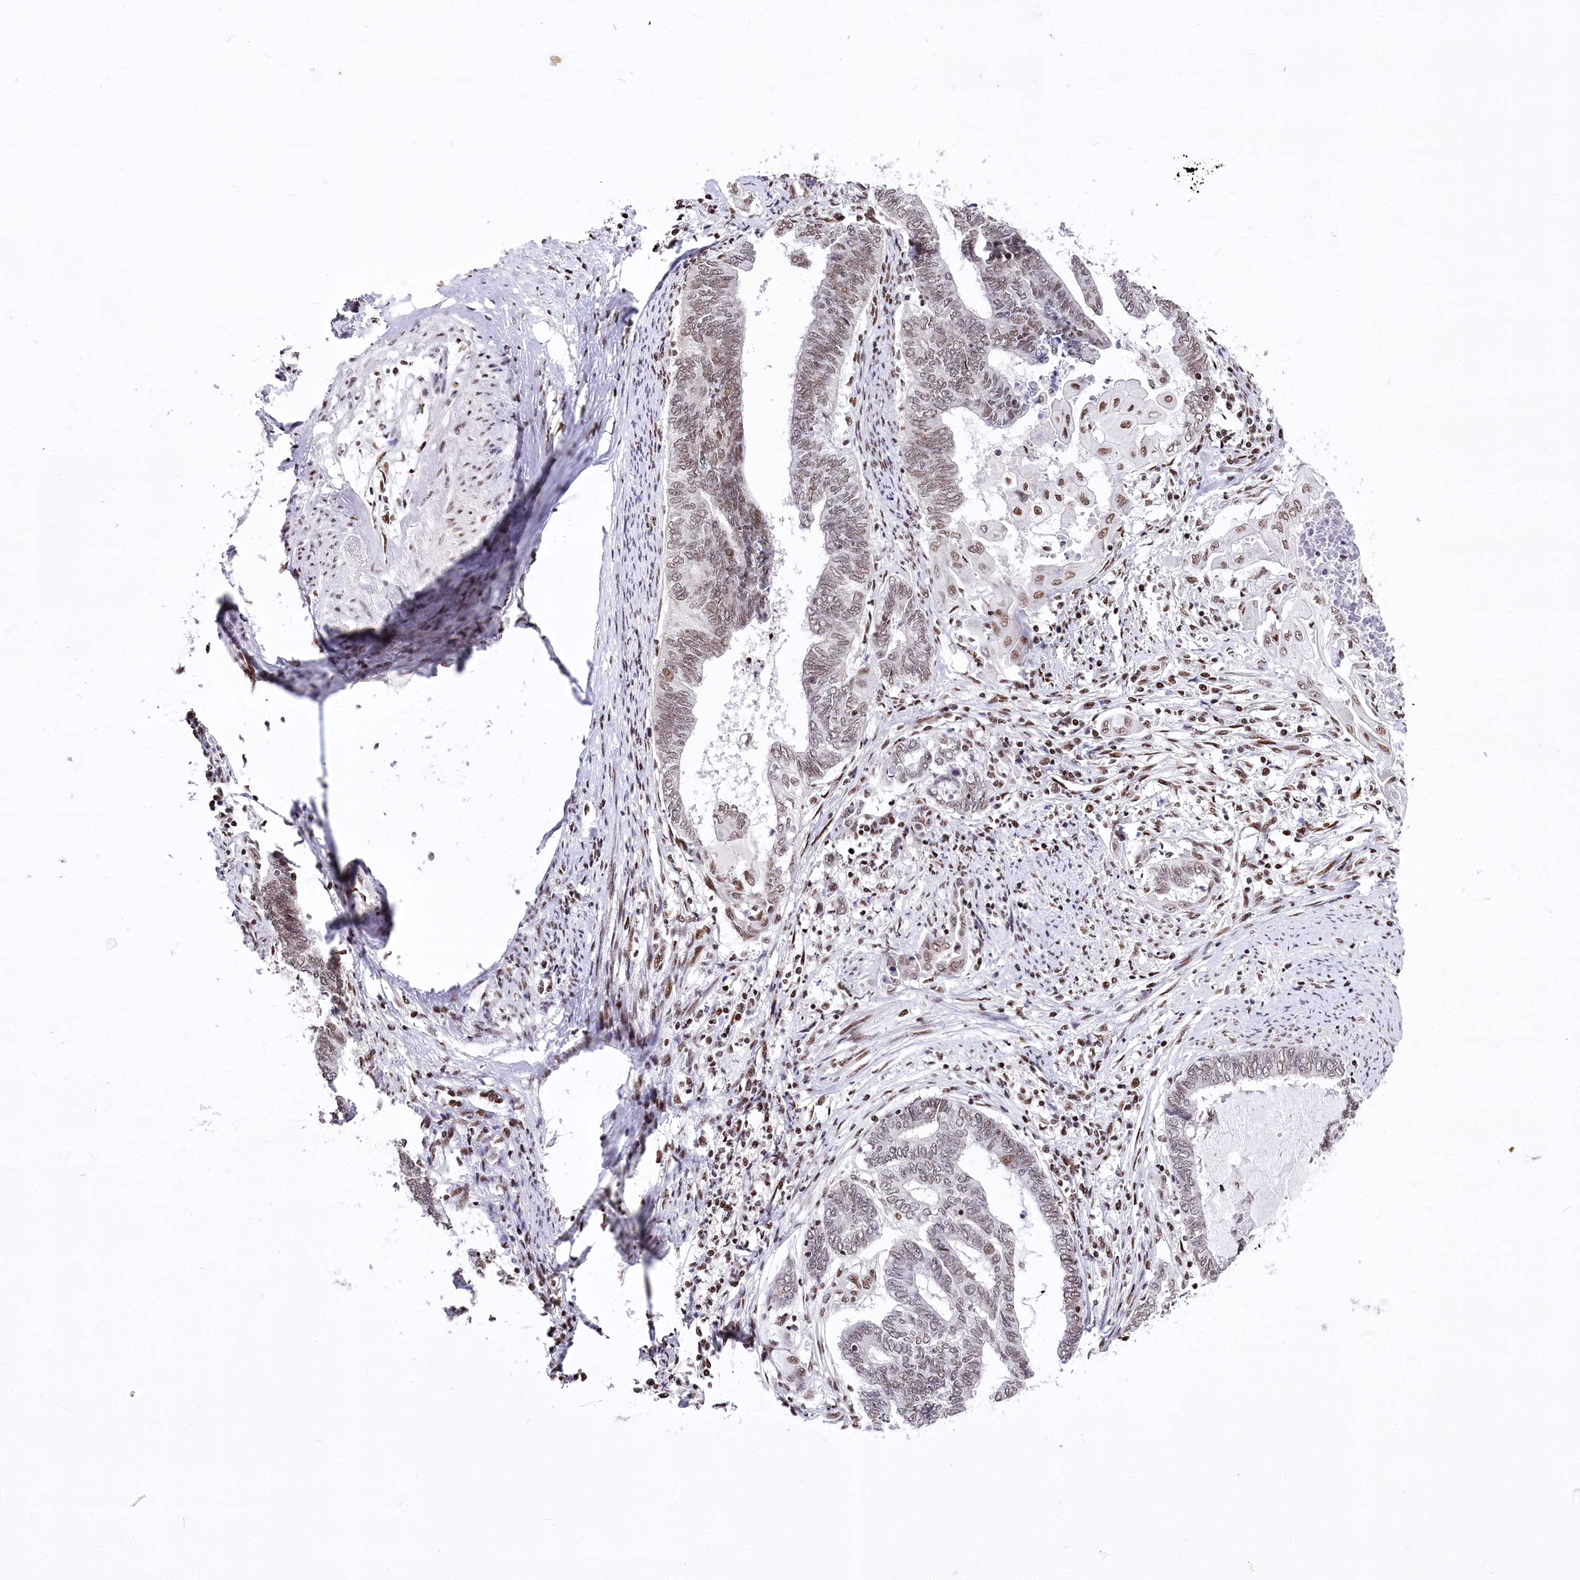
{"staining": {"intensity": "weak", "quantity": "<25%", "location": "nuclear"}, "tissue": "endometrial cancer", "cell_type": "Tumor cells", "image_type": "cancer", "snomed": [{"axis": "morphology", "description": "Adenocarcinoma, NOS"}, {"axis": "topography", "description": "Uterus"}, {"axis": "topography", "description": "Endometrium"}], "caption": "Immunohistochemistry (IHC) of adenocarcinoma (endometrial) demonstrates no staining in tumor cells. (Immunohistochemistry (IHC), brightfield microscopy, high magnification).", "gene": "POU4F3", "patient": {"sex": "female", "age": 70}}